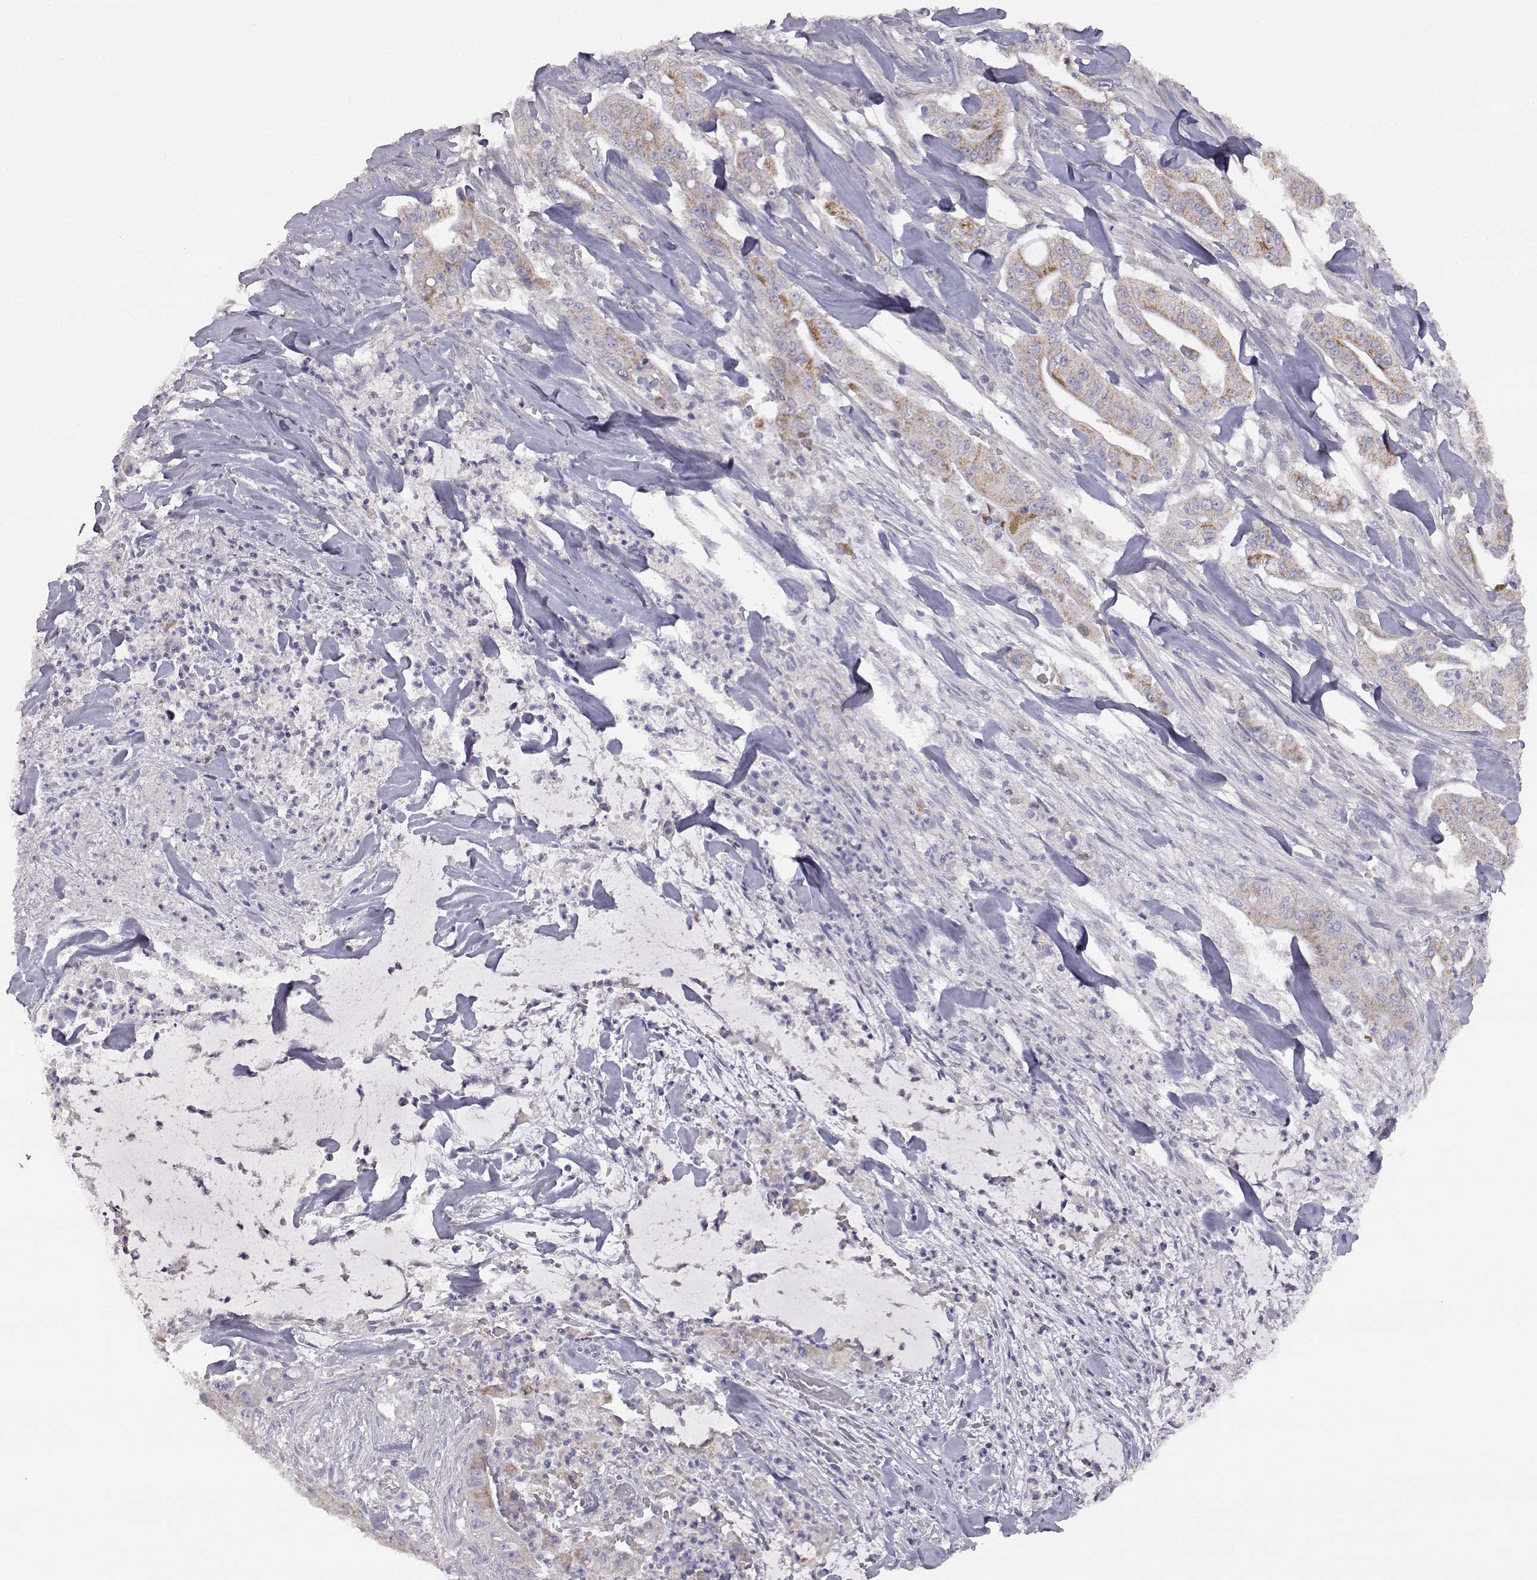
{"staining": {"intensity": "weak", "quantity": "25%-75%", "location": "cytoplasmic/membranous"}, "tissue": "pancreatic cancer", "cell_type": "Tumor cells", "image_type": "cancer", "snomed": [{"axis": "morphology", "description": "Normal tissue, NOS"}, {"axis": "morphology", "description": "Inflammation, NOS"}, {"axis": "morphology", "description": "Adenocarcinoma, NOS"}, {"axis": "topography", "description": "Pancreas"}], "caption": "A brown stain highlights weak cytoplasmic/membranous positivity of a protein in human adenocarcinoma (pancreatic) tumor cells.", "gene": "DDC", "patient": {"sex": "male", "age": 57}}